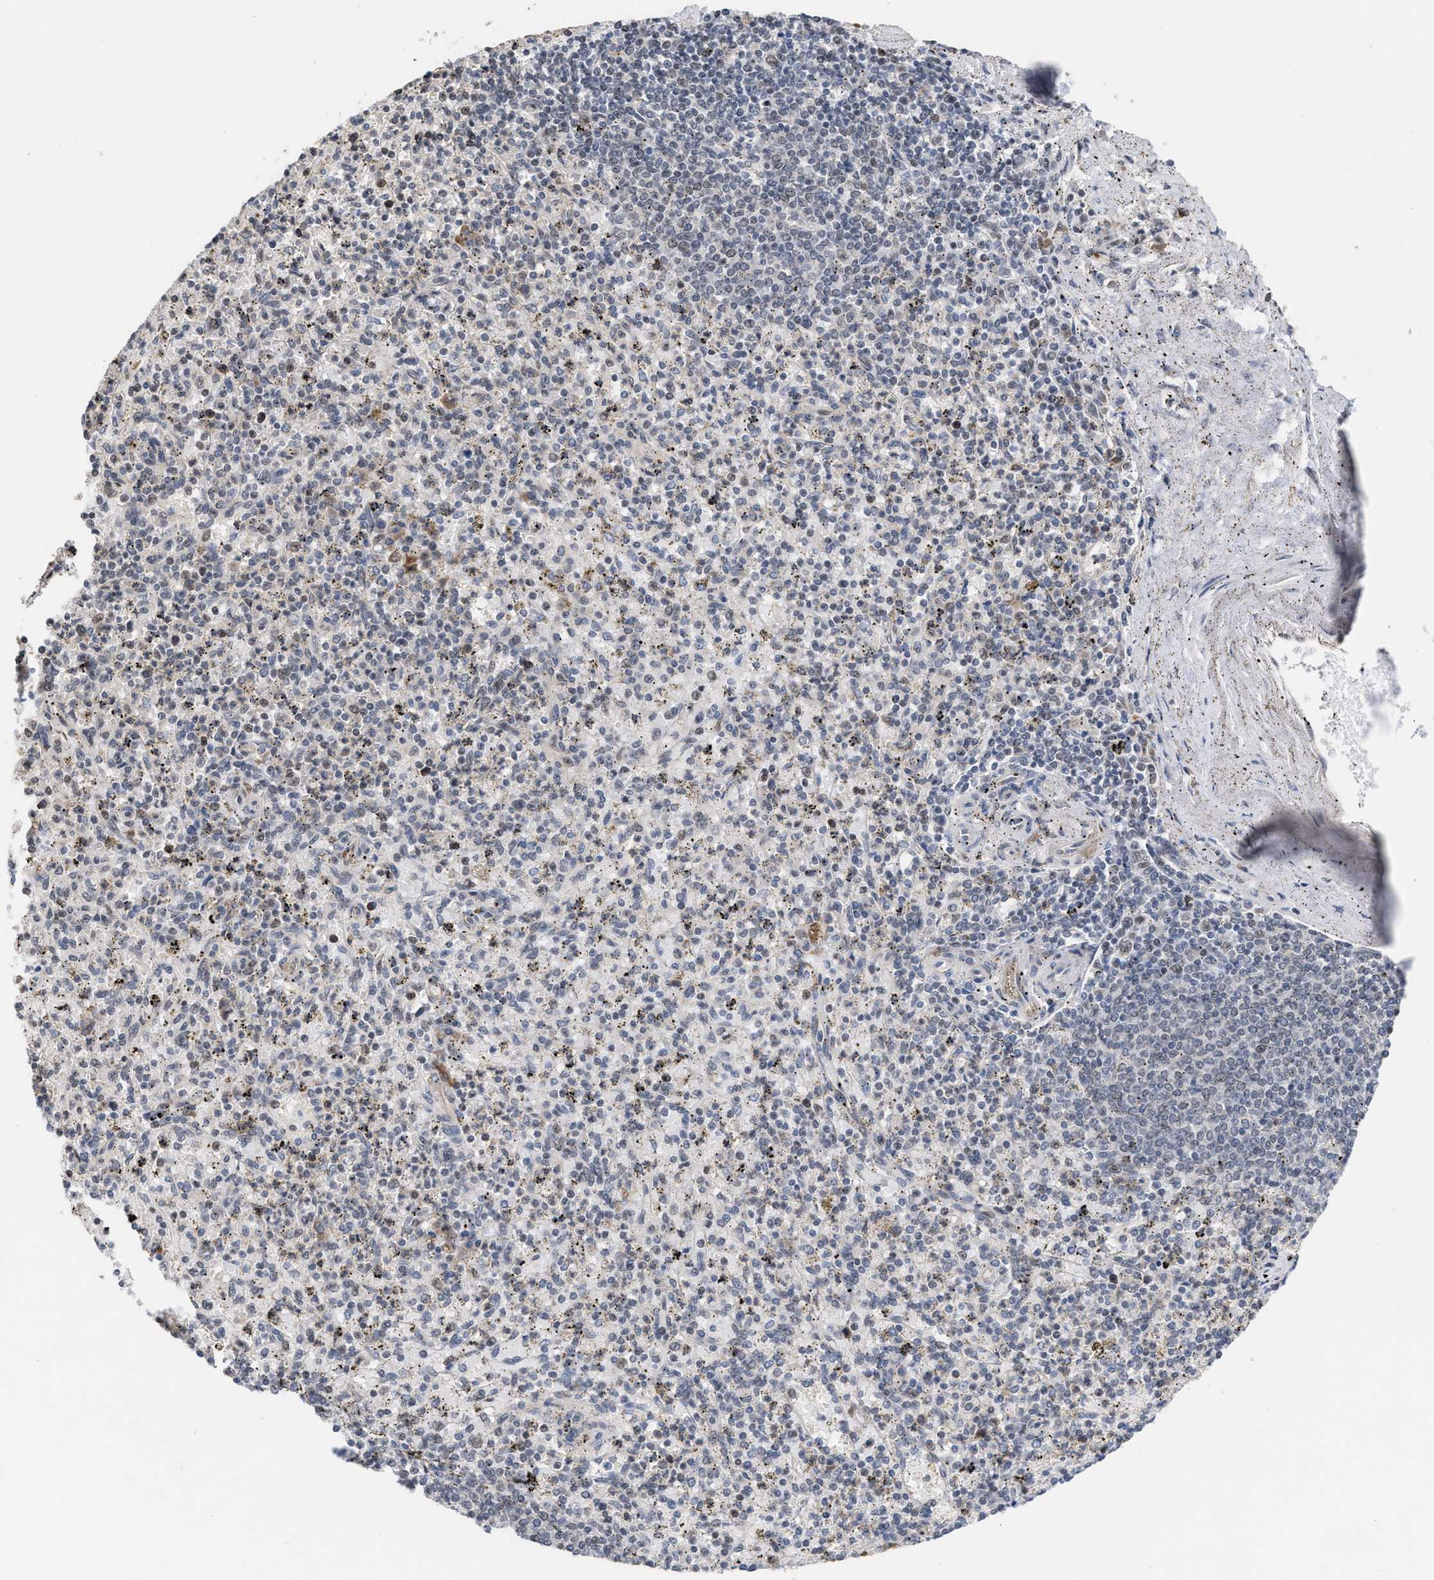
{"staining": {"intensity": "weak", "quantity": "<25%", "location": "cytoplasmic/membranous"}, "tissue": "spleen", "cell_type": "Cells in red pulp", "image_type": "normal", "snomed": [{"axis": "morphology", "description": "Normal tissue, NOS"}, {"axis": "topography", "description": "Spleen"}], "caption": "An IHC micrograph of normal spleen is shown. There is no staining in cells in red pulp of spleen. Brightfield microscopy of IHC stained with DAB (3,3'-diaminobenzidine) (brown) and hematoxylin (blue), captured at high magnification.", "gene": "MKNK2", "patient": {"sex": "male", "age": 72}}